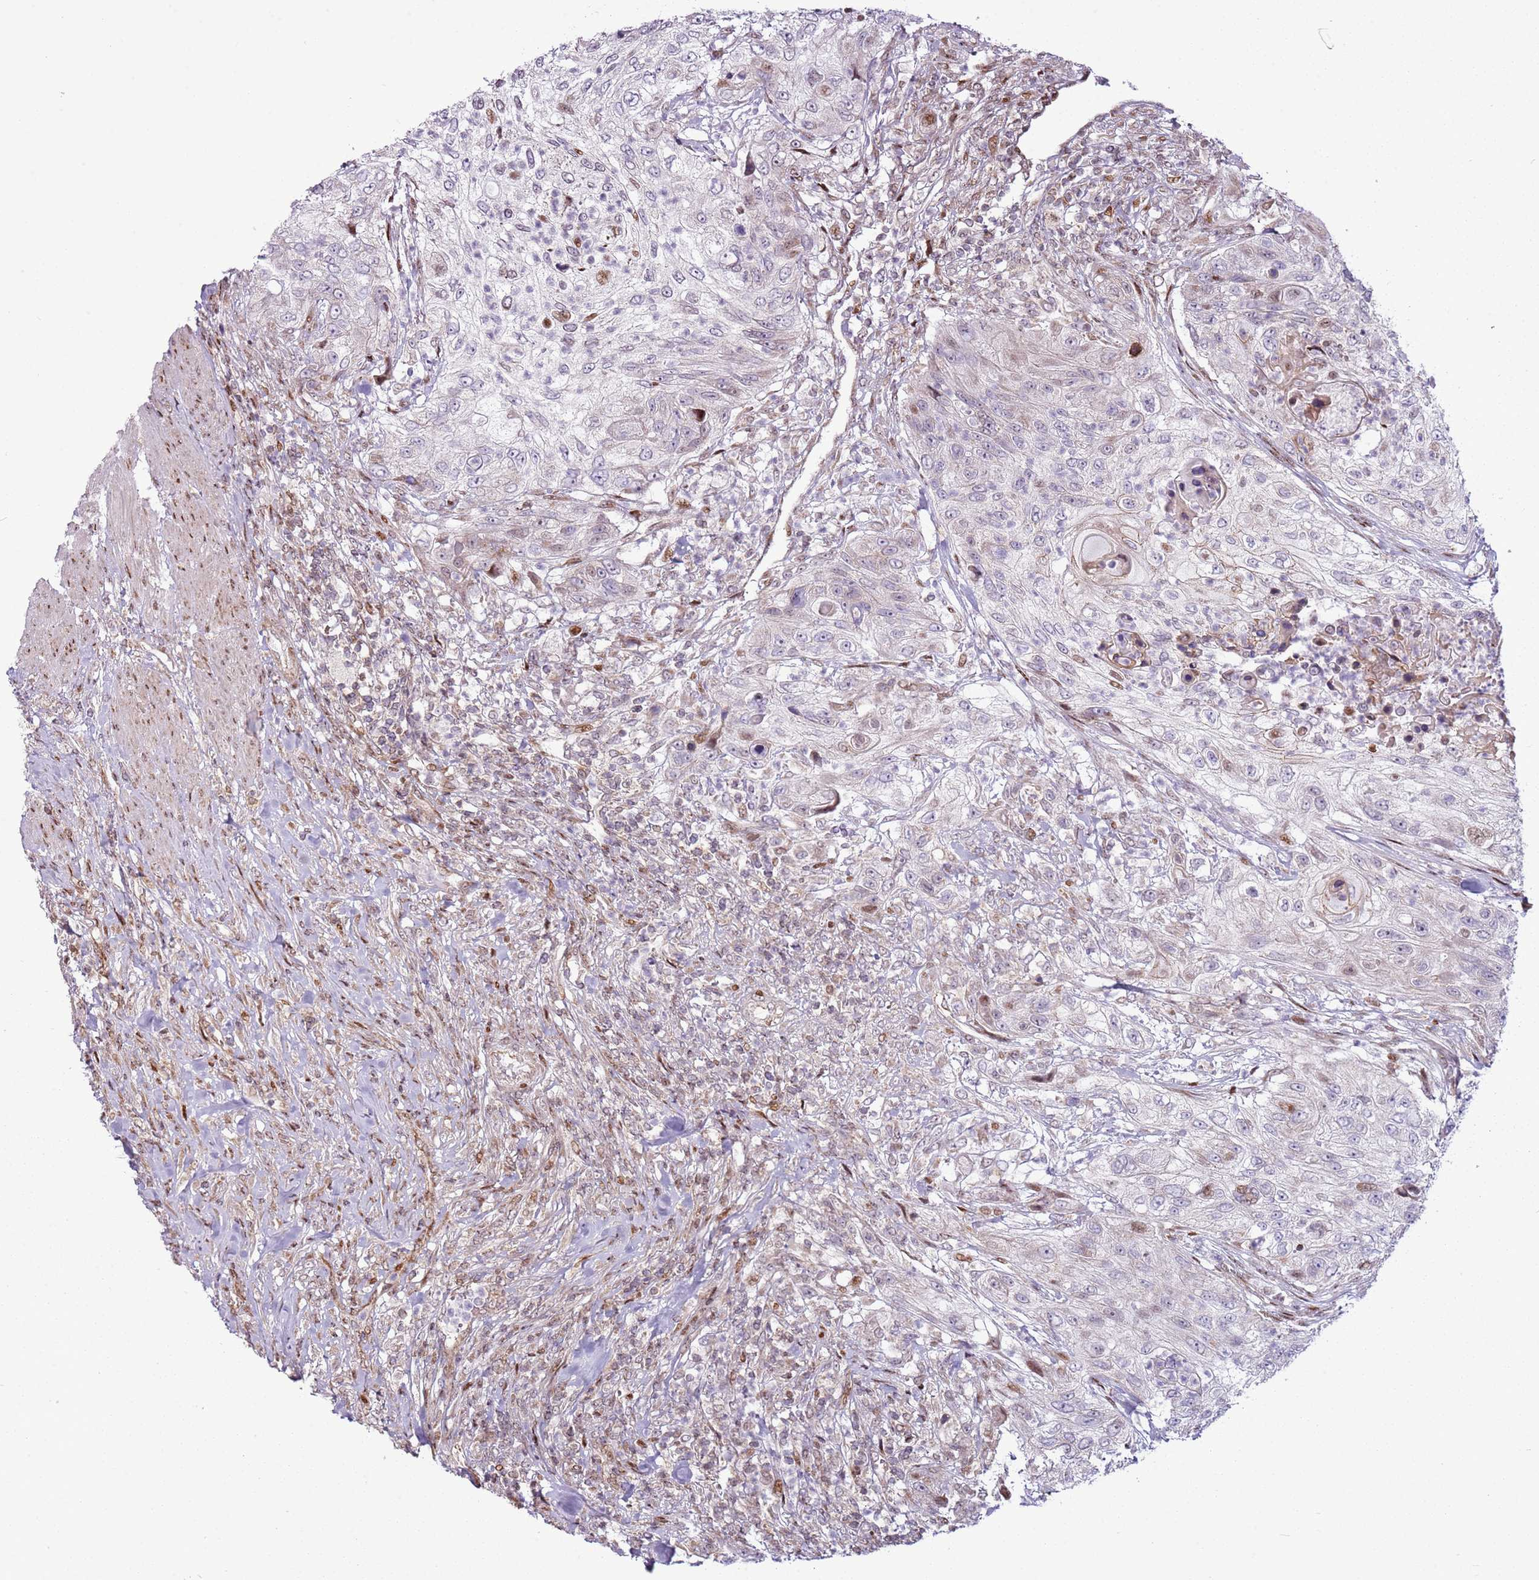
{"staining": {"intensity": "moderate", "quantity": "<25%", "location": "nuclear"}, "tissue": "urothelial cancer", "cell_type": "Tumor cells", "image_type": "cancer", "snomed": [{"axis": "morphology", "description": "Urothelial carcinoma, High grade"}, {"axis": "topography", "description": "Urinary bladder"}], "caption": "Moderate nuclear positivity for a protein is seen in approximately <25% of tumor cells of urothelial cancer using immunohistochemistry.", "gene": "PCTP", "patient": {"sex": "female", "age": 60}}